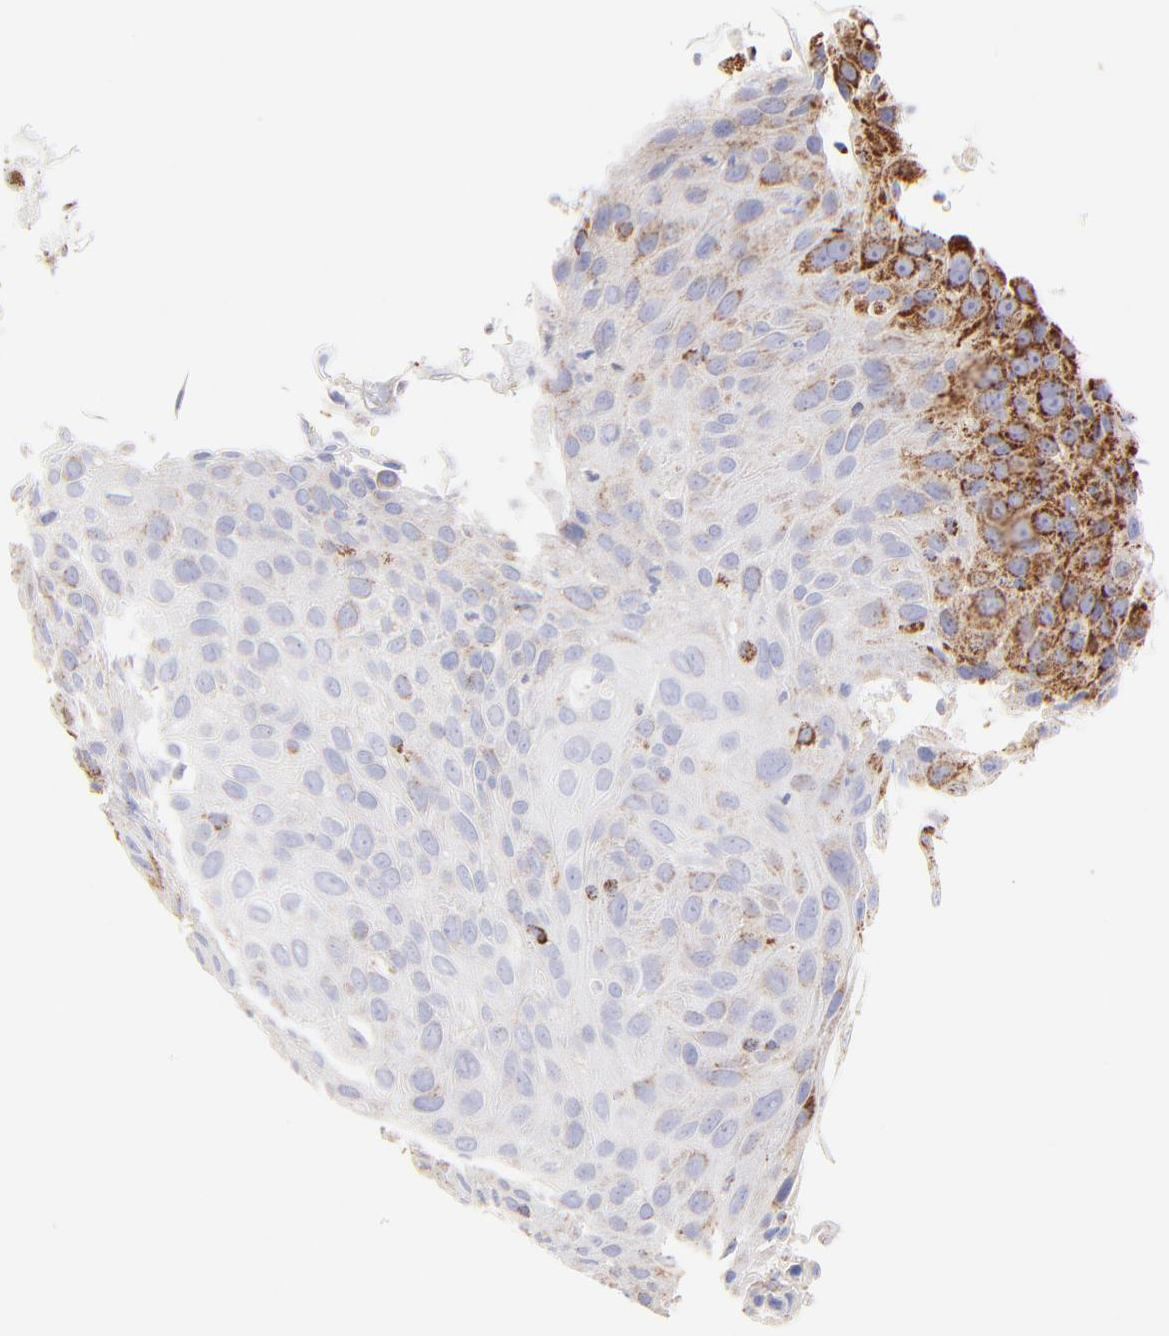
{"staining": {"intensity": "weak", "quantity": "<25%", "location": "cytoplasmic/membranous"}, "tissue": "skin cancer", "cell_type": "Tumor cells", "image_type": "cancer", "snomed": [{"axis": "morphology", "description": "Squamous cell carcinoma, NOS"}, {"axis": "topography", "description": "Skin"}], "caption": "Skin cancer (squamous cell carcinoma) was stained to show a protein in brown. There is no significant staining in tumor cells.", "gene": "ECH1", "patient": {"sex": "male", "age": 87}}